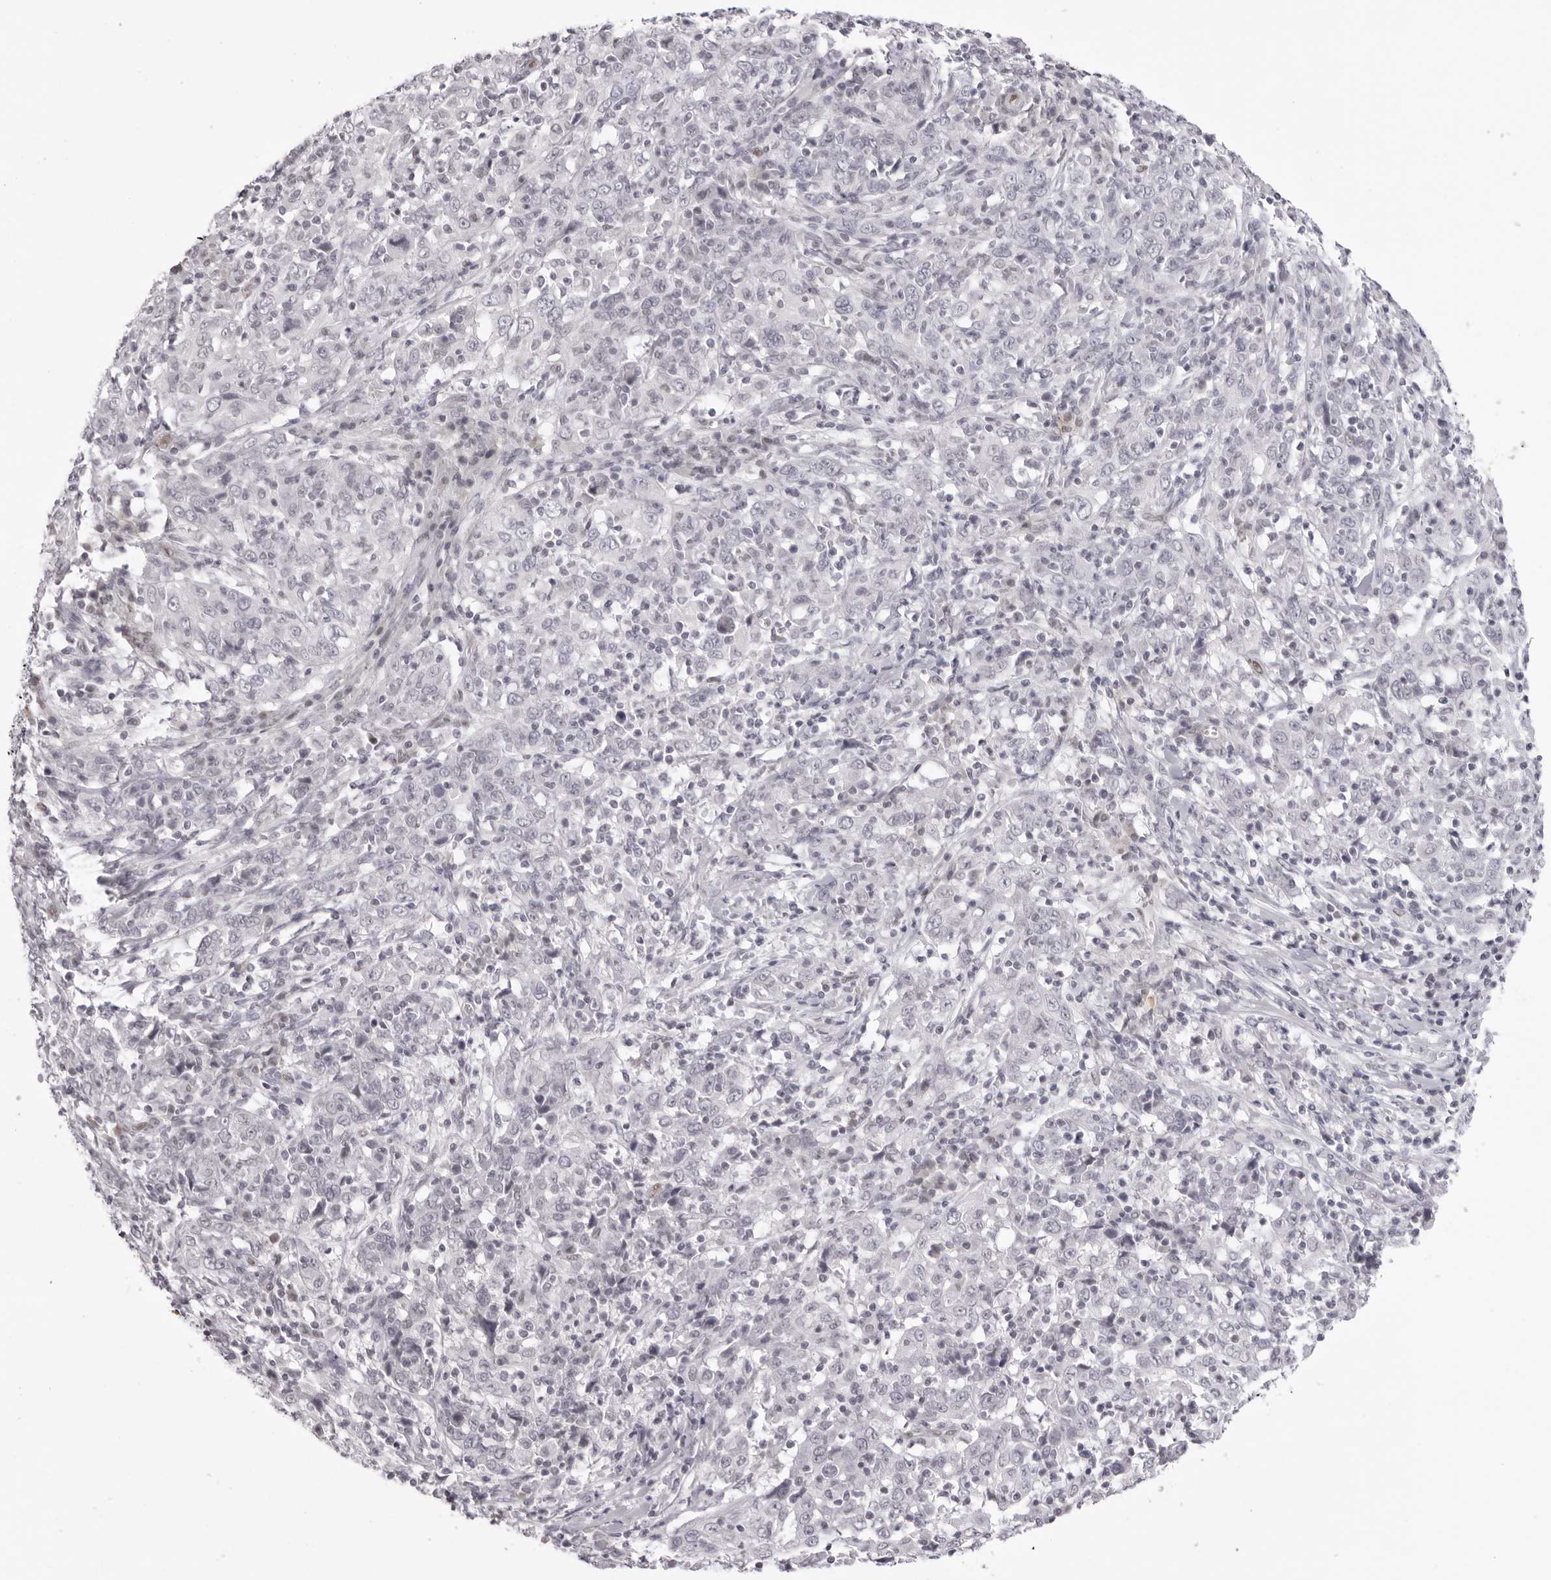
{"staining": {"intensity": "negative", "quantity": "none", "location": "none"}, "tissue": "cervical cancer", "cell_type": "Tumor cells", "image_type": "cancer", "snomed": [{"axis": "morphology", "description": "Squamous cell carcinoma, NOS"}, {"axis": "topography", "description": "Cervix"}], "caption": "A photomicrograph of cervical cancer (squamous cell carcinoma) stained for a protein shows no brown staining in tumor cells. (Stains: DAB (3,3'-diaminobenzidine) immunohistochemistry with hematoxylin counter stain, Microscopy: brightfield microscopy at high magnification).", "gene": "MAFK", "patient": {"sex": "female", "age": 46}}